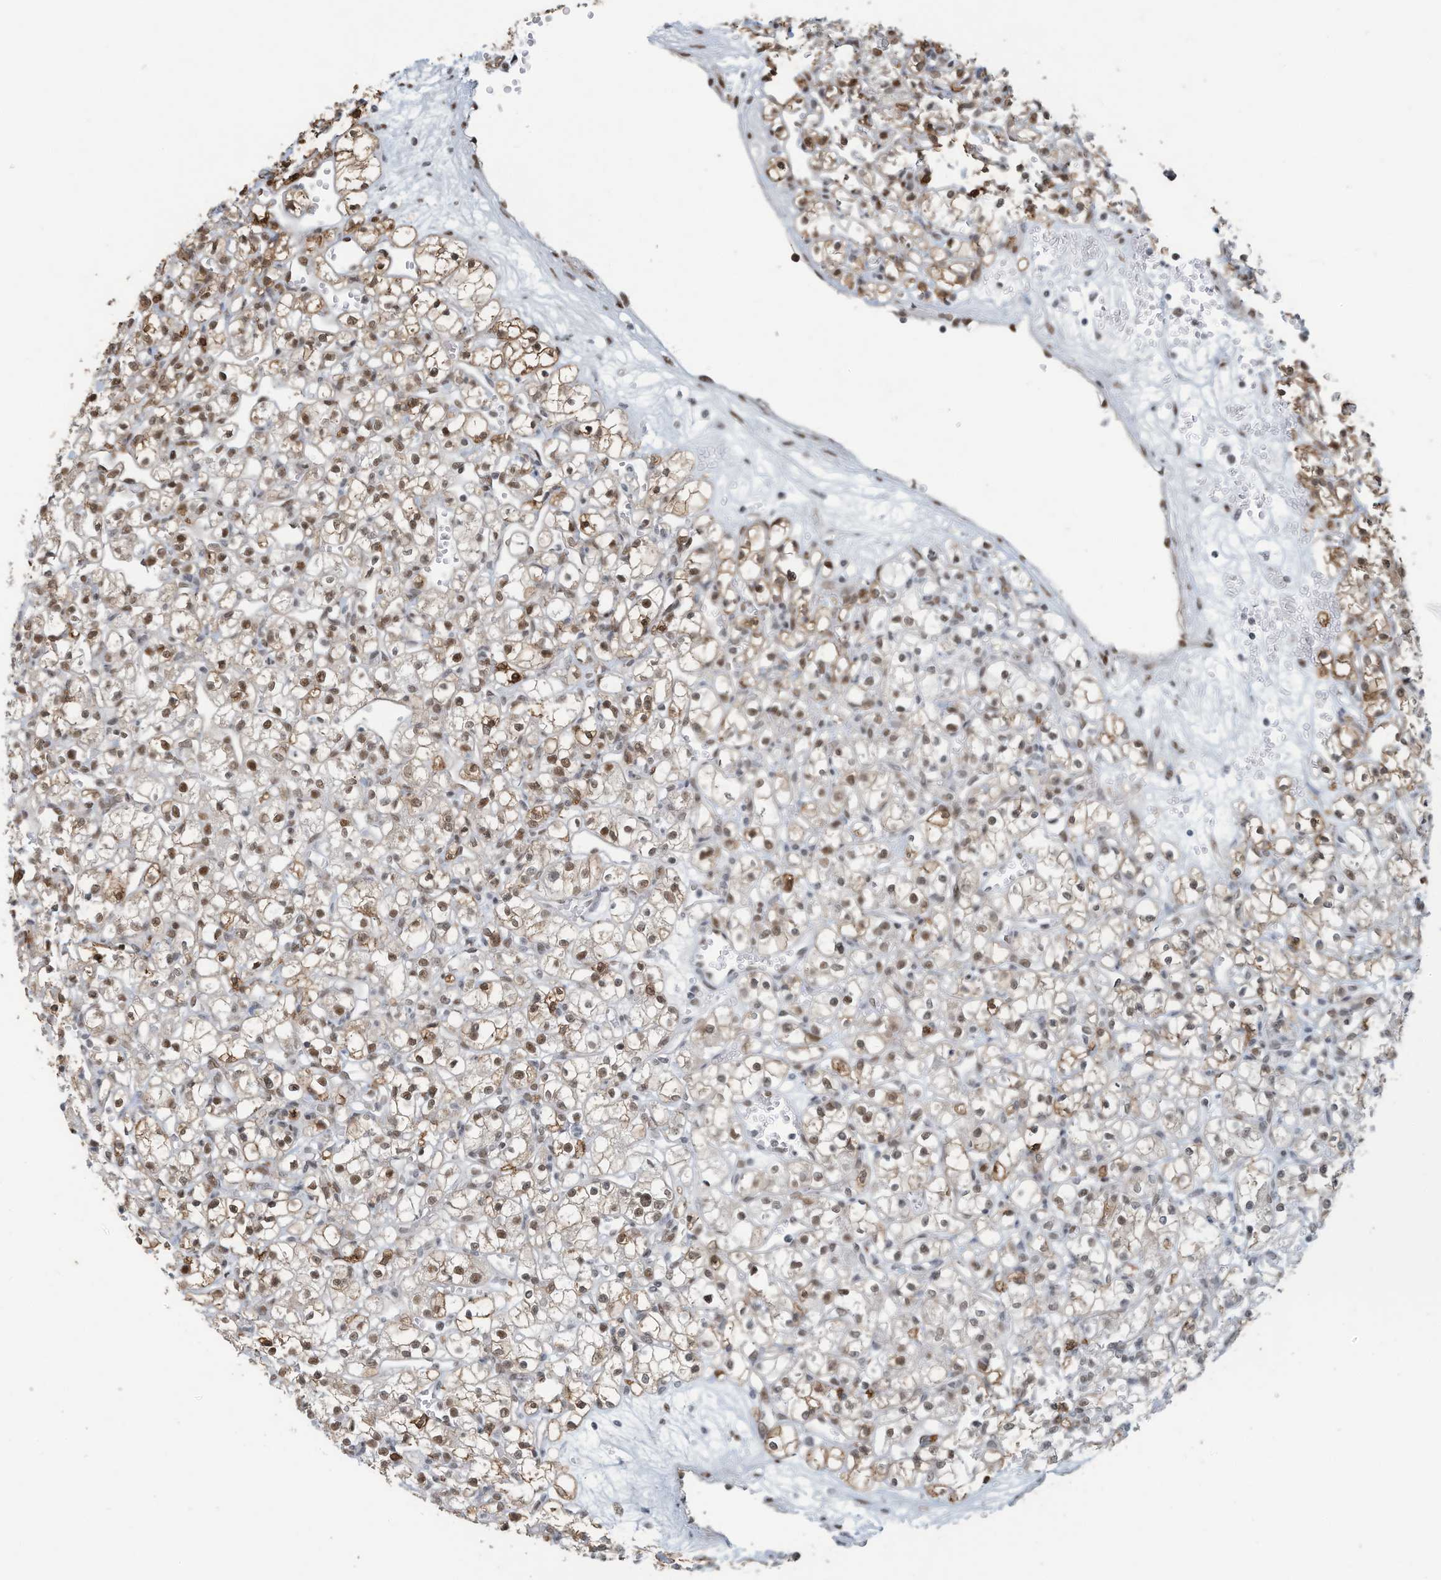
{"staining": {"intensity": "moderate", "quantity": ">75%", "location": "nuclear"}, "tissue": "renal cancer", "cell_type": "Tumor cells", "image_type": "cancer", "snomed": [{"axis": "morphology", "description": "Adenocarcinoma, NOS"}, {"axis": "topography", "description": "Kidney"}], "caption": "IHC of human adenocarcinoma (renal) exhibits medium levels of moderate nuclear expression in about >75% of tumor cells.", "gene": "SARNP", "patient": {"sex": "female", "age": 59}}